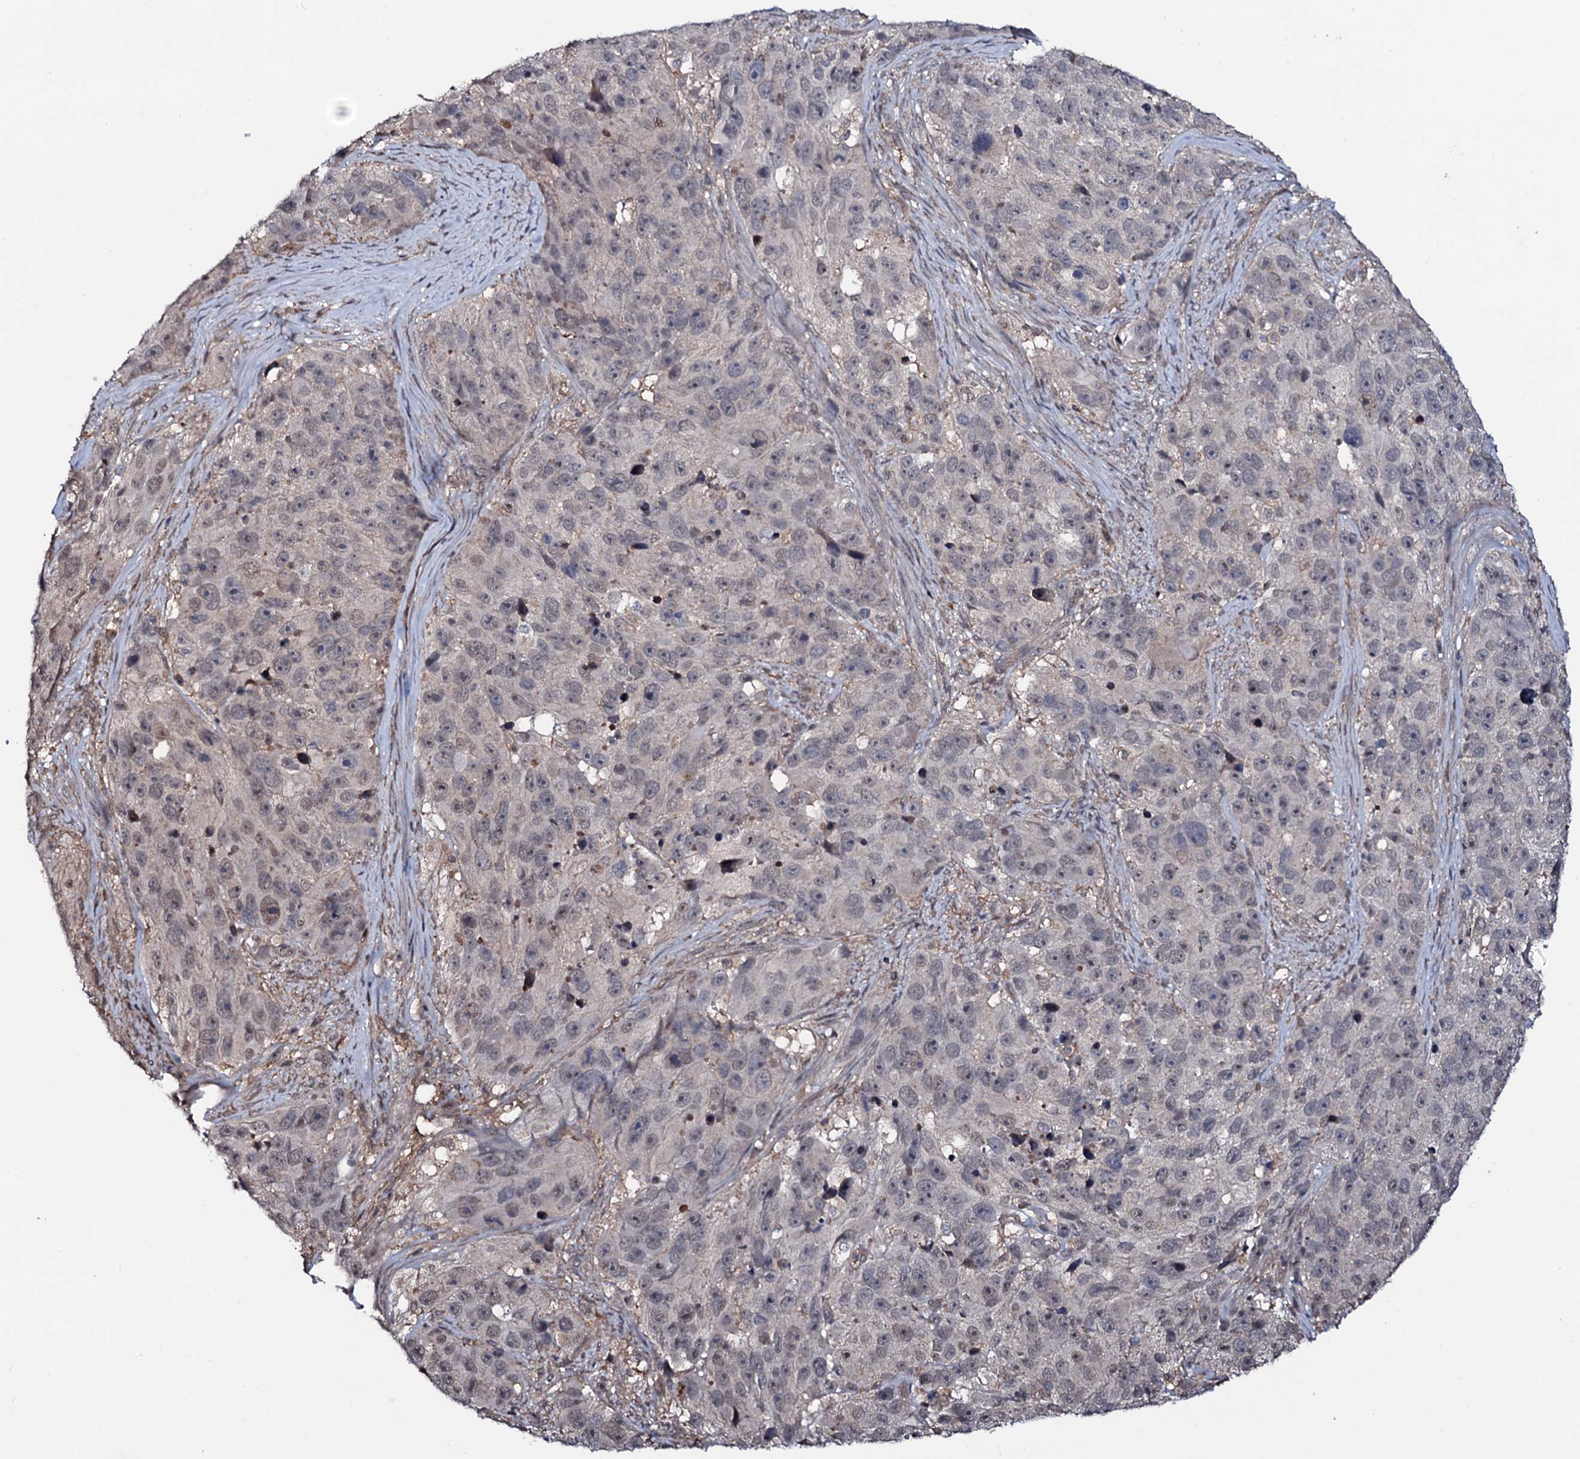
{"staining": {"intensity": "weak", "quantity": "<25%", "location": "nuclear"}, "tissue": "melanoma", "cell_type": "Tumor cells", "image_type": "cancer", "snomed": [{"axis": "morphology", "description": "Malignant melanoma, NOS"}, {"axis": "topography", "description": "Skin"}], "caption": "Immunohistochemical staining of human melanoma displays no significant expression in tumor cells. (Immunohistochemistry (ihc), brightfield microscopy, high magnification).", "gene": "COG6", "patient": {"sex": "male", "age": 84}}